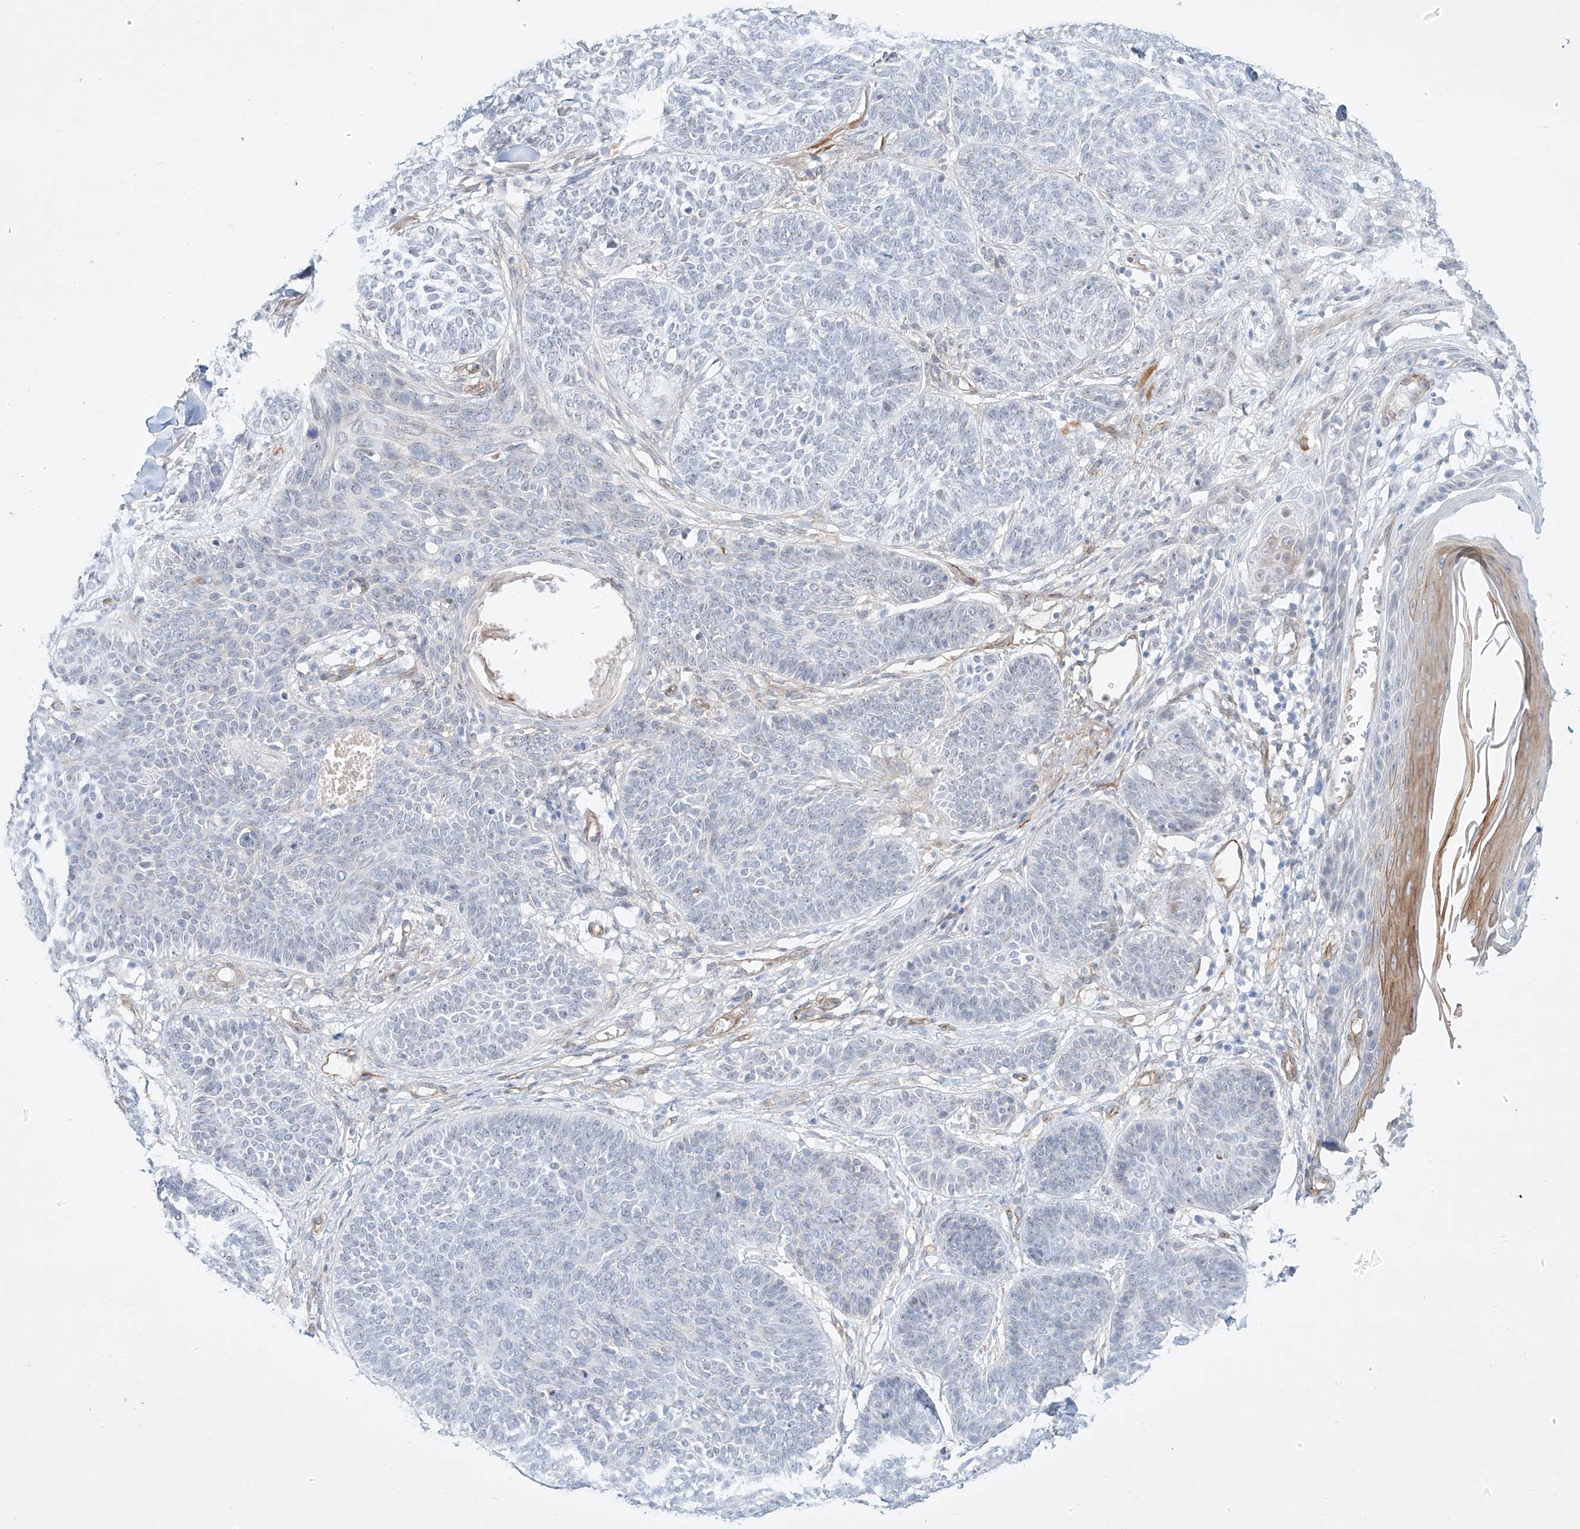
{"staining": {"intensity": "negative", "quantity": "none", "location": "none"}, "tissue": "skin cancer", "cell_type": "Tumor cells", "image_type": "cancer", "snomed": [{"axis": "morphology", "description": "Basal cell carcinoma"}, {"axis": "topography", "description": "Skin"}], "caption": "IHC histopathology image of neoplastic tissue: skin cancer stained with DAB (3,3'-diaminobenzidine) exhibits no significant protein staining in tumor cells.", "gene": "REEP2", "patient": {"sex": "male", "age": 85}}